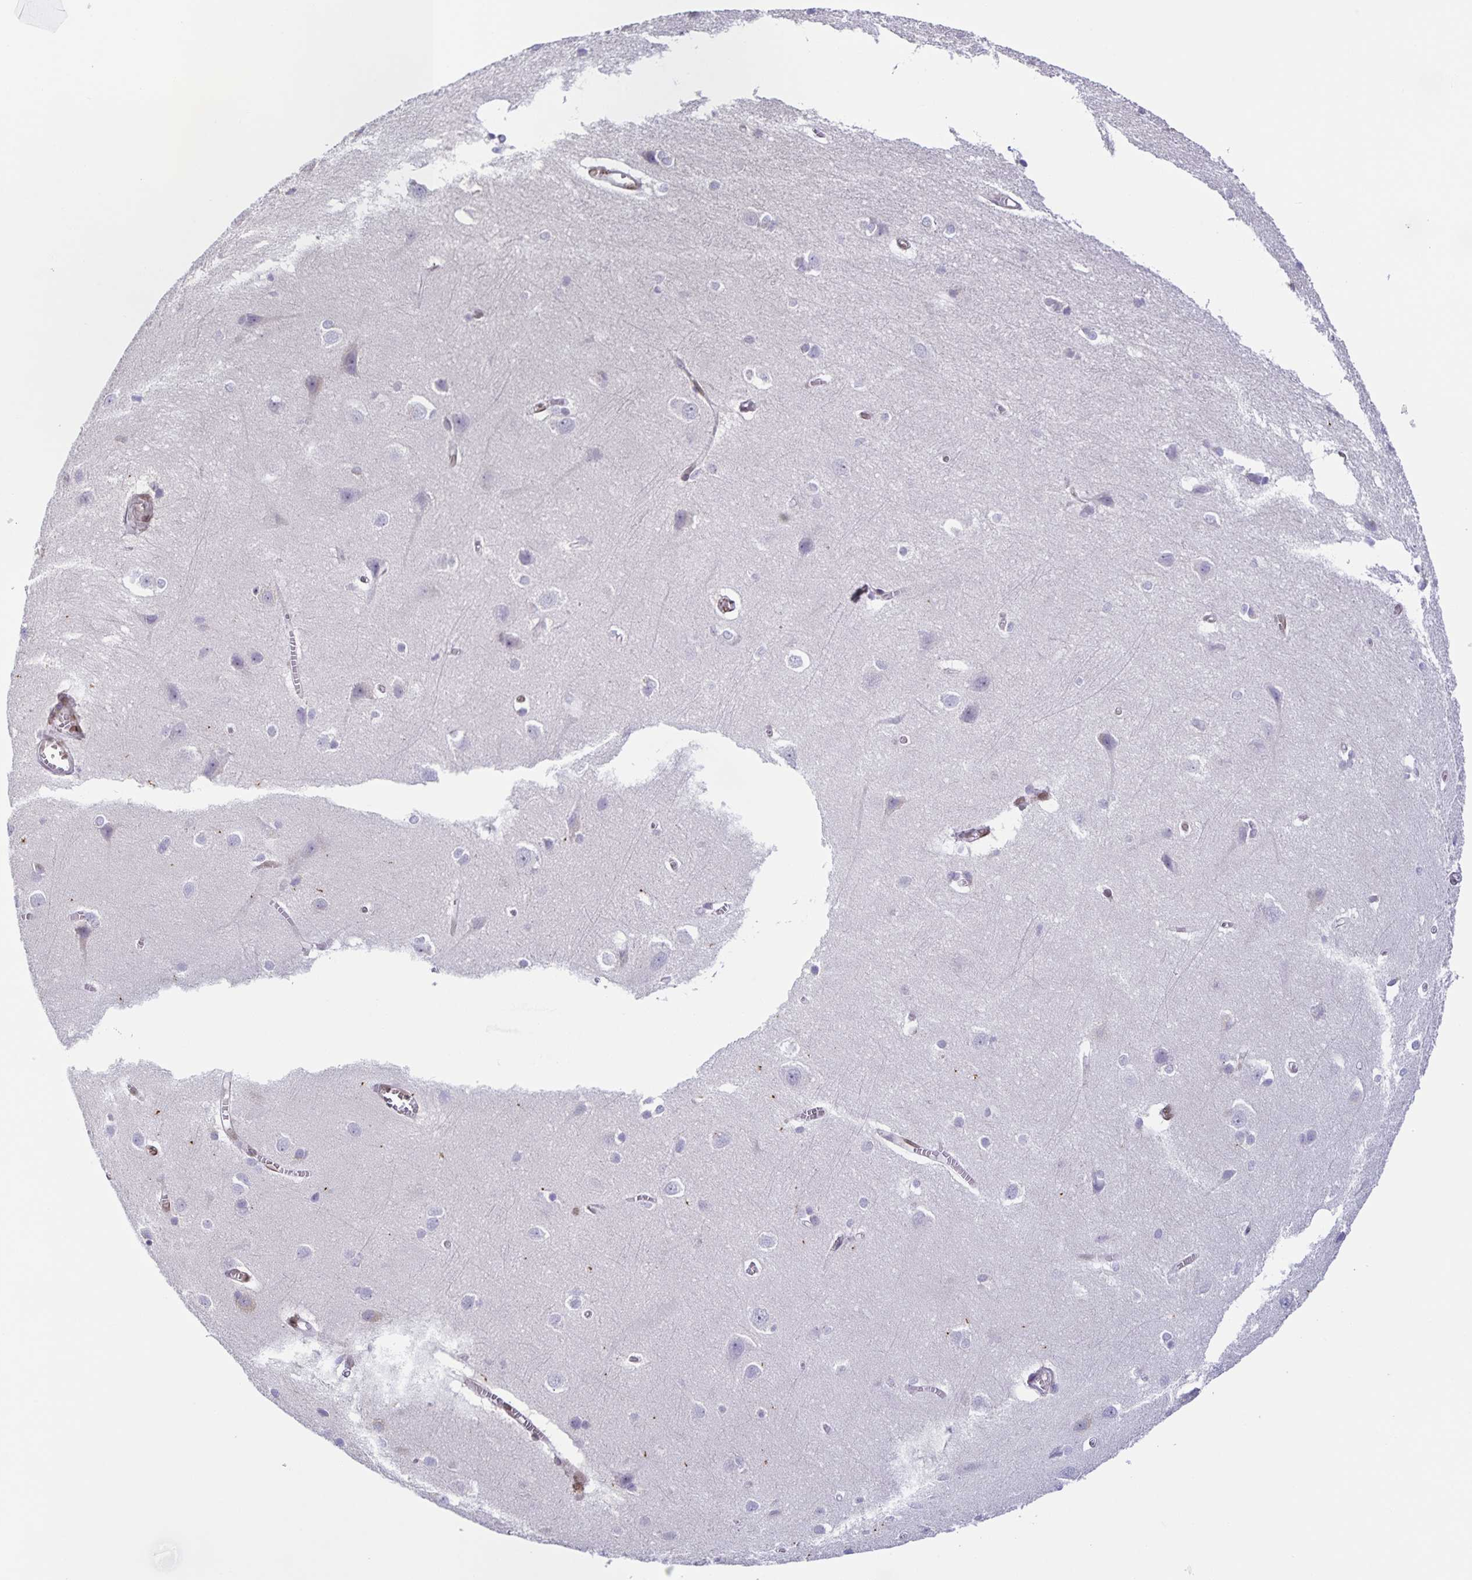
{"staining": {"intensity": "moderate", "quantity": "25%-75%", "location": "cytoplasmic/membranous,nuclear"}, "tissue": "cerebral cortex", "cell_type": "Endothelial cells", "image_type": "normal", "snomed": [{"axis": "morphology", "description": "Normal tissue, NOS"}, {"axis": "topography", "description": "Cerebral cortex"}], "caption": "DAB (3,3'-diaminobenzidine) immunohistochemical staining of unremarkable human cerebral cortex exhibits moderate cytoplasmic/membranous,nuclear protein expression in approximately 25%-75% of endothelial cells.", "gene": "SYNE2", "patient": {"sex": "male", "age": 37}}